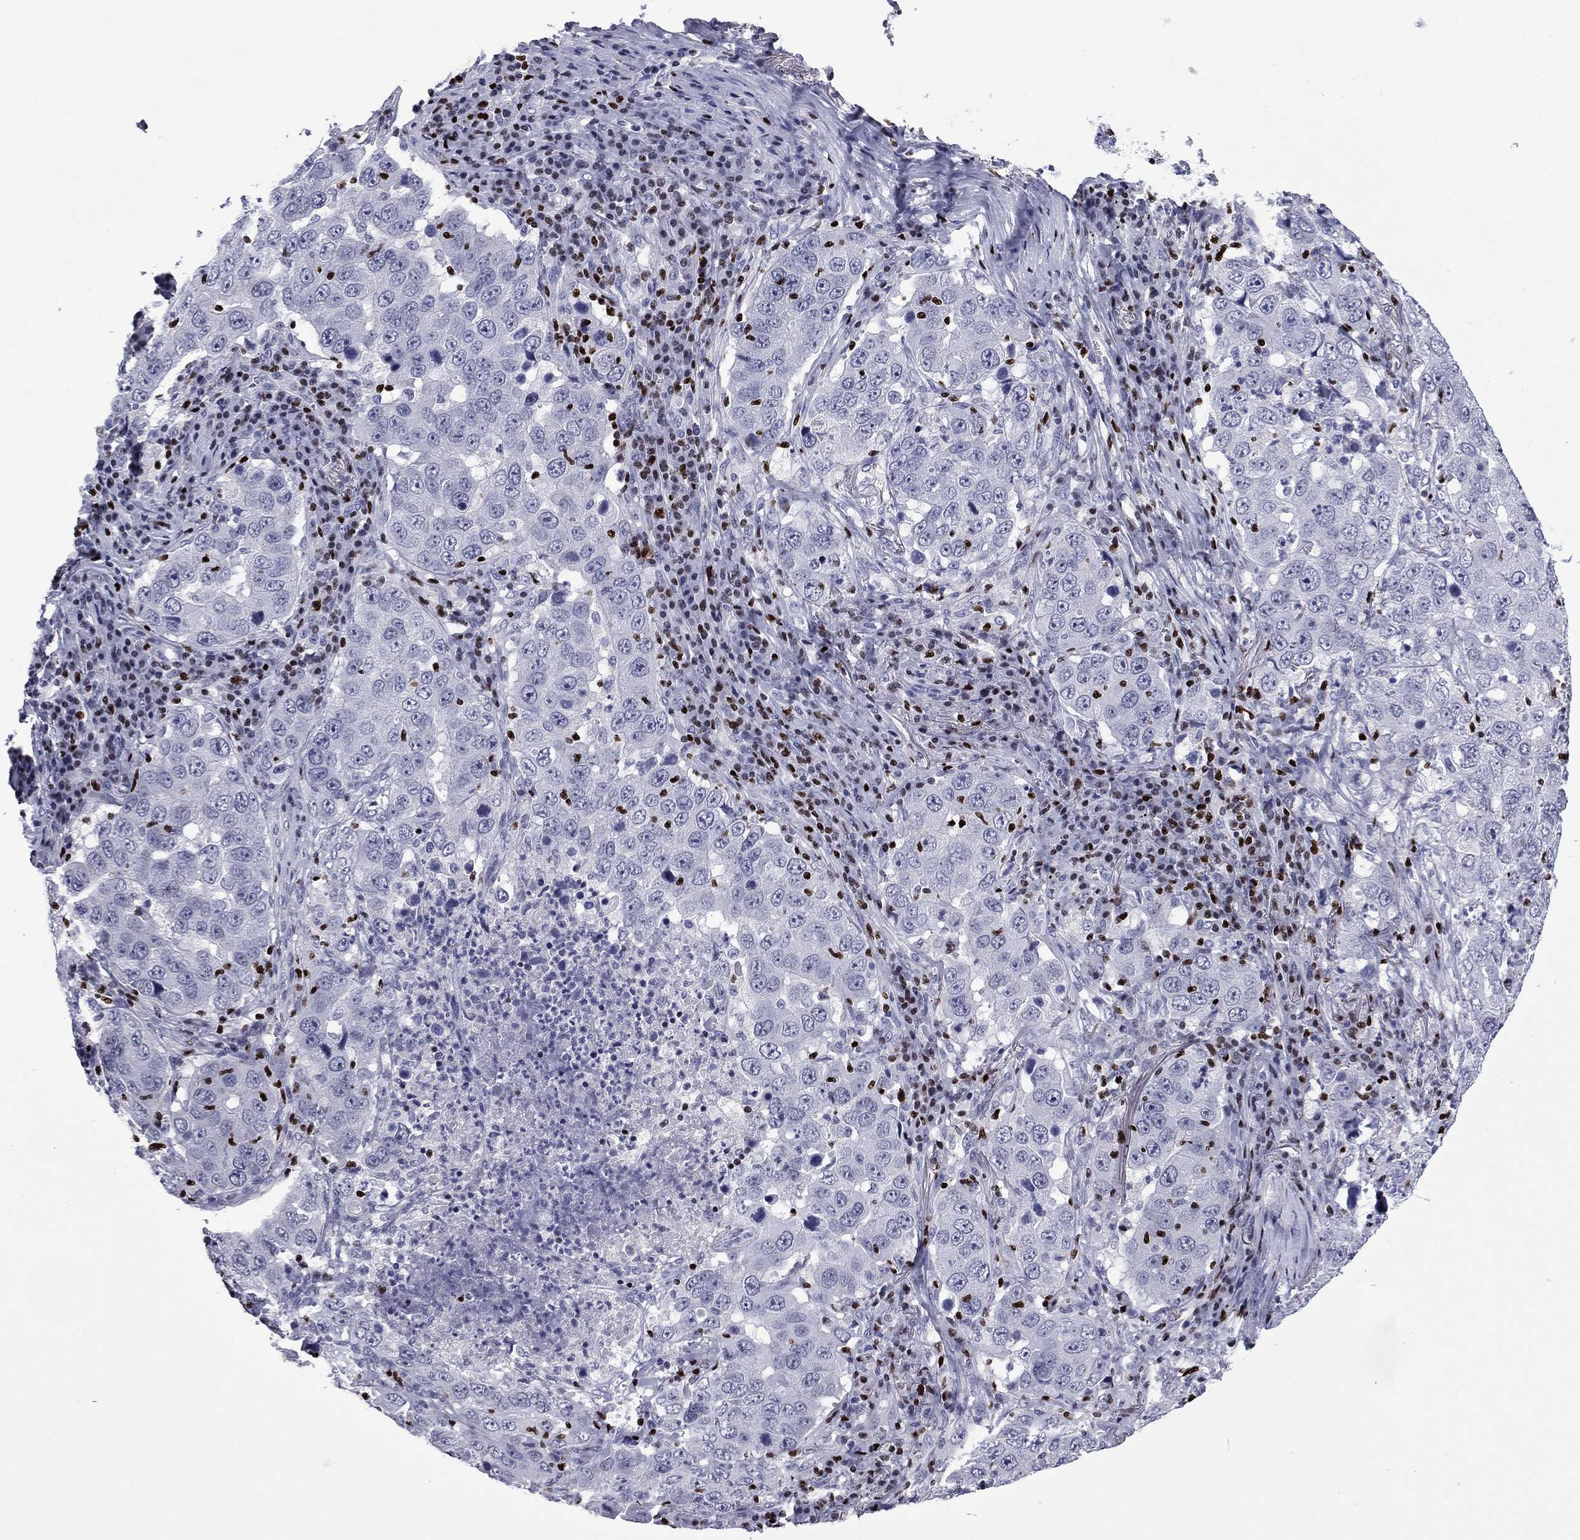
{"staining": {"intensity": "negative", "quantity": "none", "location": "none"}, "tissue": "lung cancer", "cell_type": "Tumor cells", "image_type": "cancer", "snomed": [{"axis": "morphology", "description": "Adenocarcinoma, NOS"}, {"axis": "topography", "description": "Lung"}], "caption": "Lung adenocarcinoma was stained to show a protein in brown. There is no significant positivity in tumor cells. The staining was performed using DAB (3,3'-diaminobenzidine) to visualize the protein expression in brown, while the nuclei were stained in blue with hematoxylin (Magnification: 20x).", "gene": "IKZF3", "patient": {"sex": "male", "age": 73}}